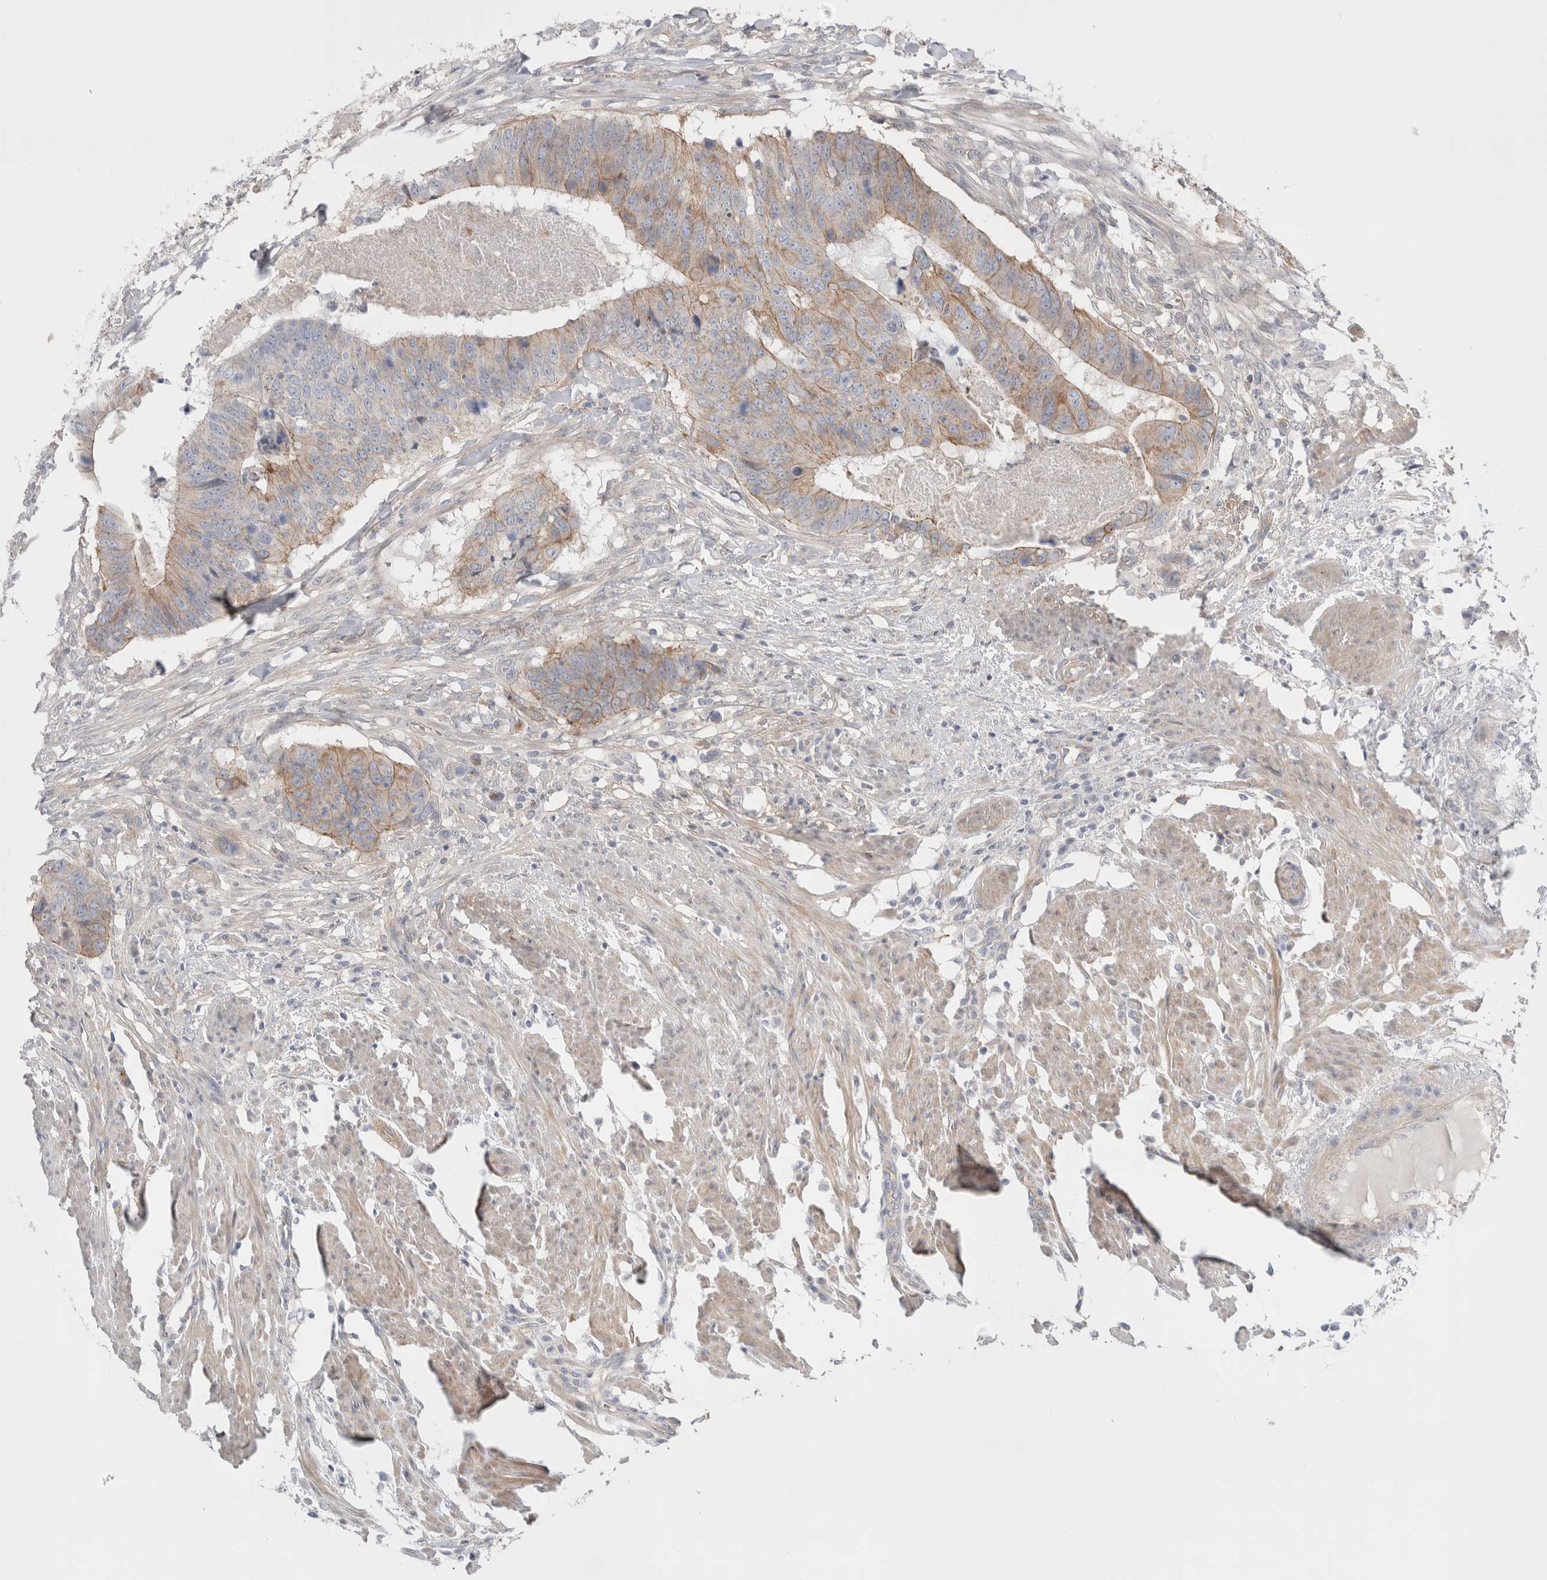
{"staining": {"intensity": "weak", "quantity": "25%-75%", "location": "cytoplasmic/membranous"}, "tissue": "colorectal cancer", "cell_type": "Tumor cells", "image_type": "cancer", "snomed": [{"axis": "morphology", "description": "Adenocarcinoma, NOS"}, {"axis": "topography", "description": "Colon"}], "caption": "Colorectal adenocarcinoma stained with a brown dye reveals weak cytoplasmic/membranous positive staining in about 25%-75% of tumor cells.", "gene": "VANGL1", "patient": {"sex": "male", "age": 56}}